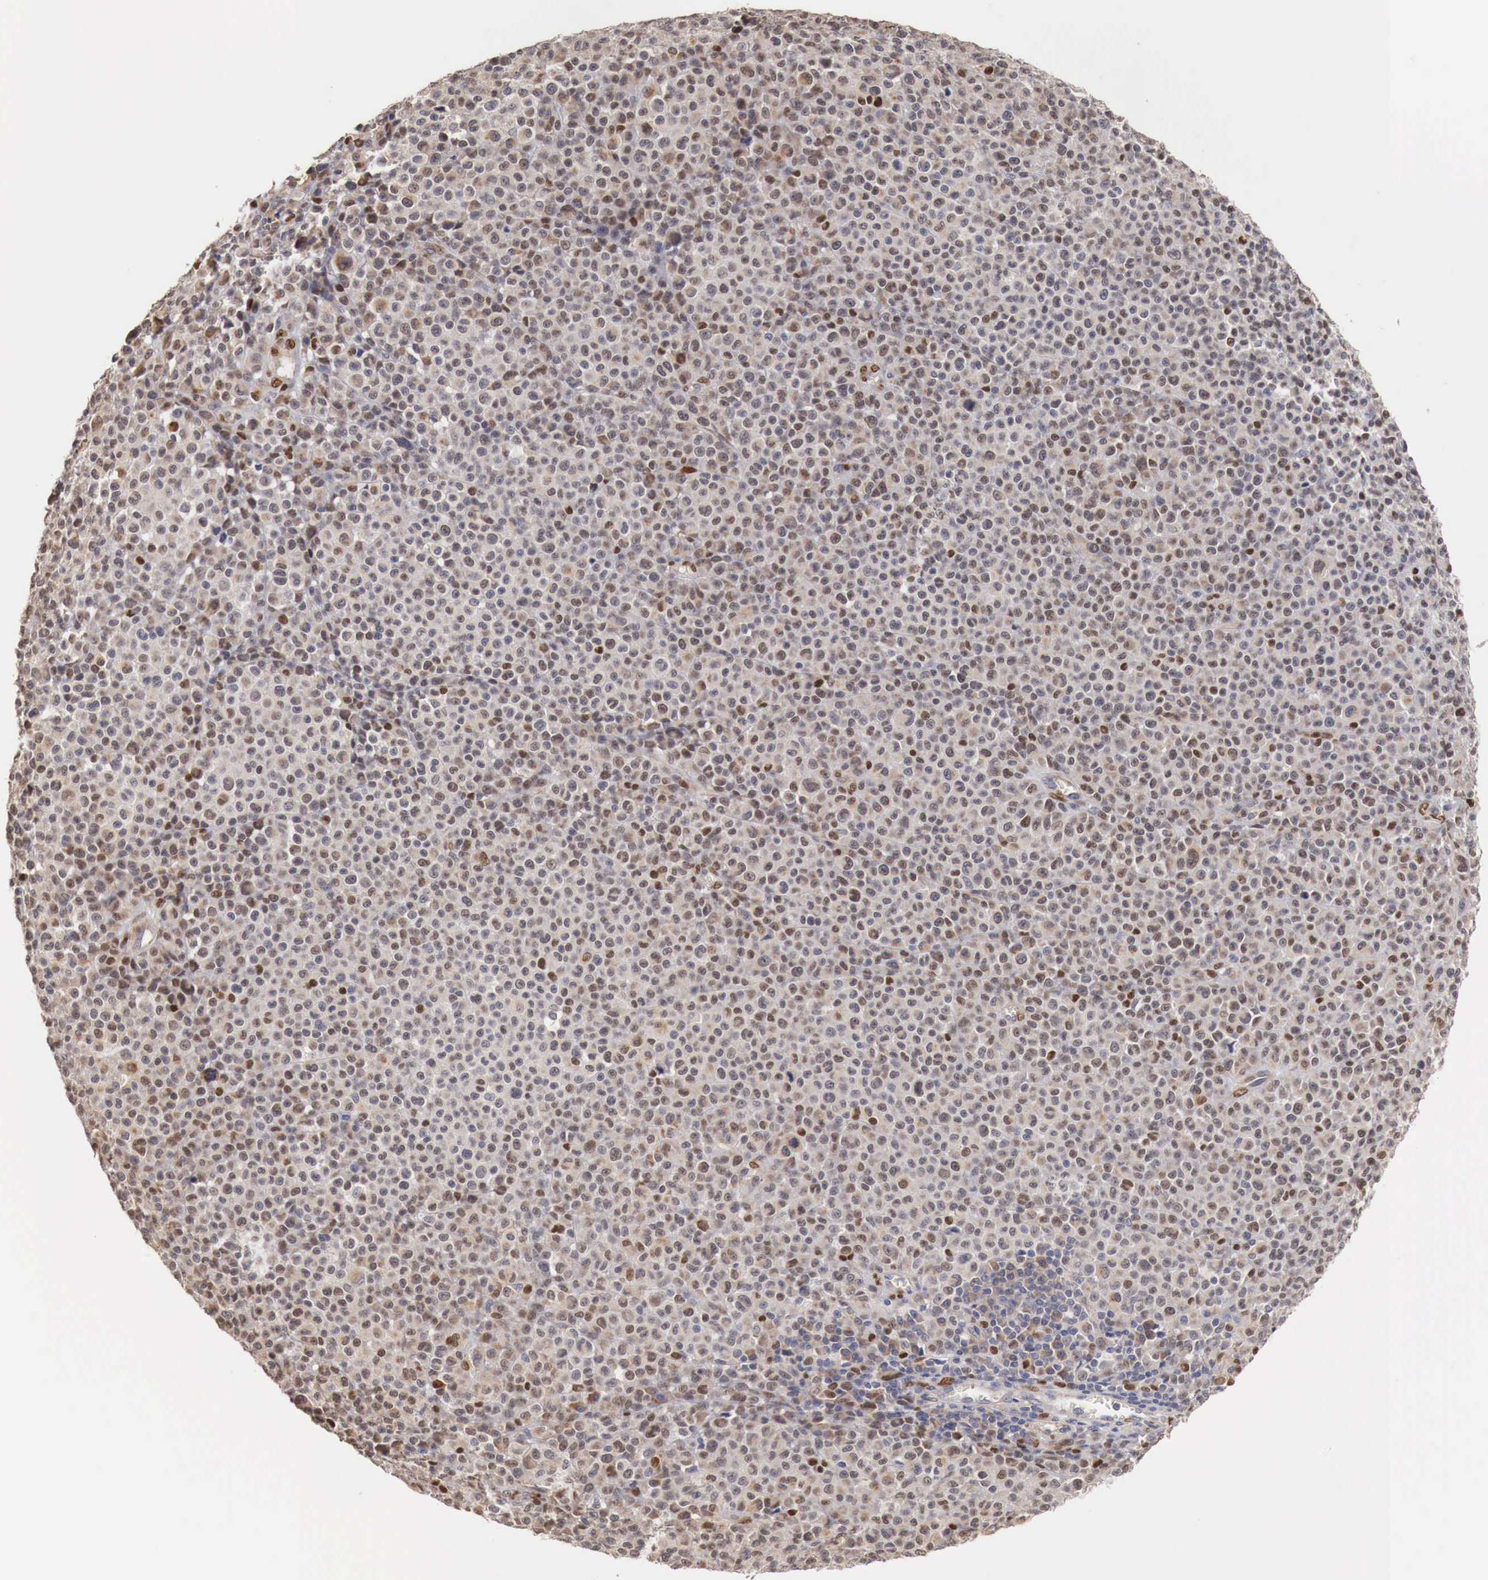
{"staining": {"intensity": "moderate", "quantity": "<25%", "location": "nuclear"}, "tissue": "melanoma", "cell_type": "Tumor cells", "image_type": "cancer", "snomed": [{"axis": "morphology", "description": "Malignant melanoma, Metastatic site"}, {"axis": "topography", "description": "Skin"}], "caption": "Immunohistochemistry photomicrograph of melanoma stained for a protein (brown), which displays low levels of moderate nuclear positivity in approximately <25% of tumor cells.", "gene": "KHDRBS2", "patient": {"sex": "male", "age": 32}}